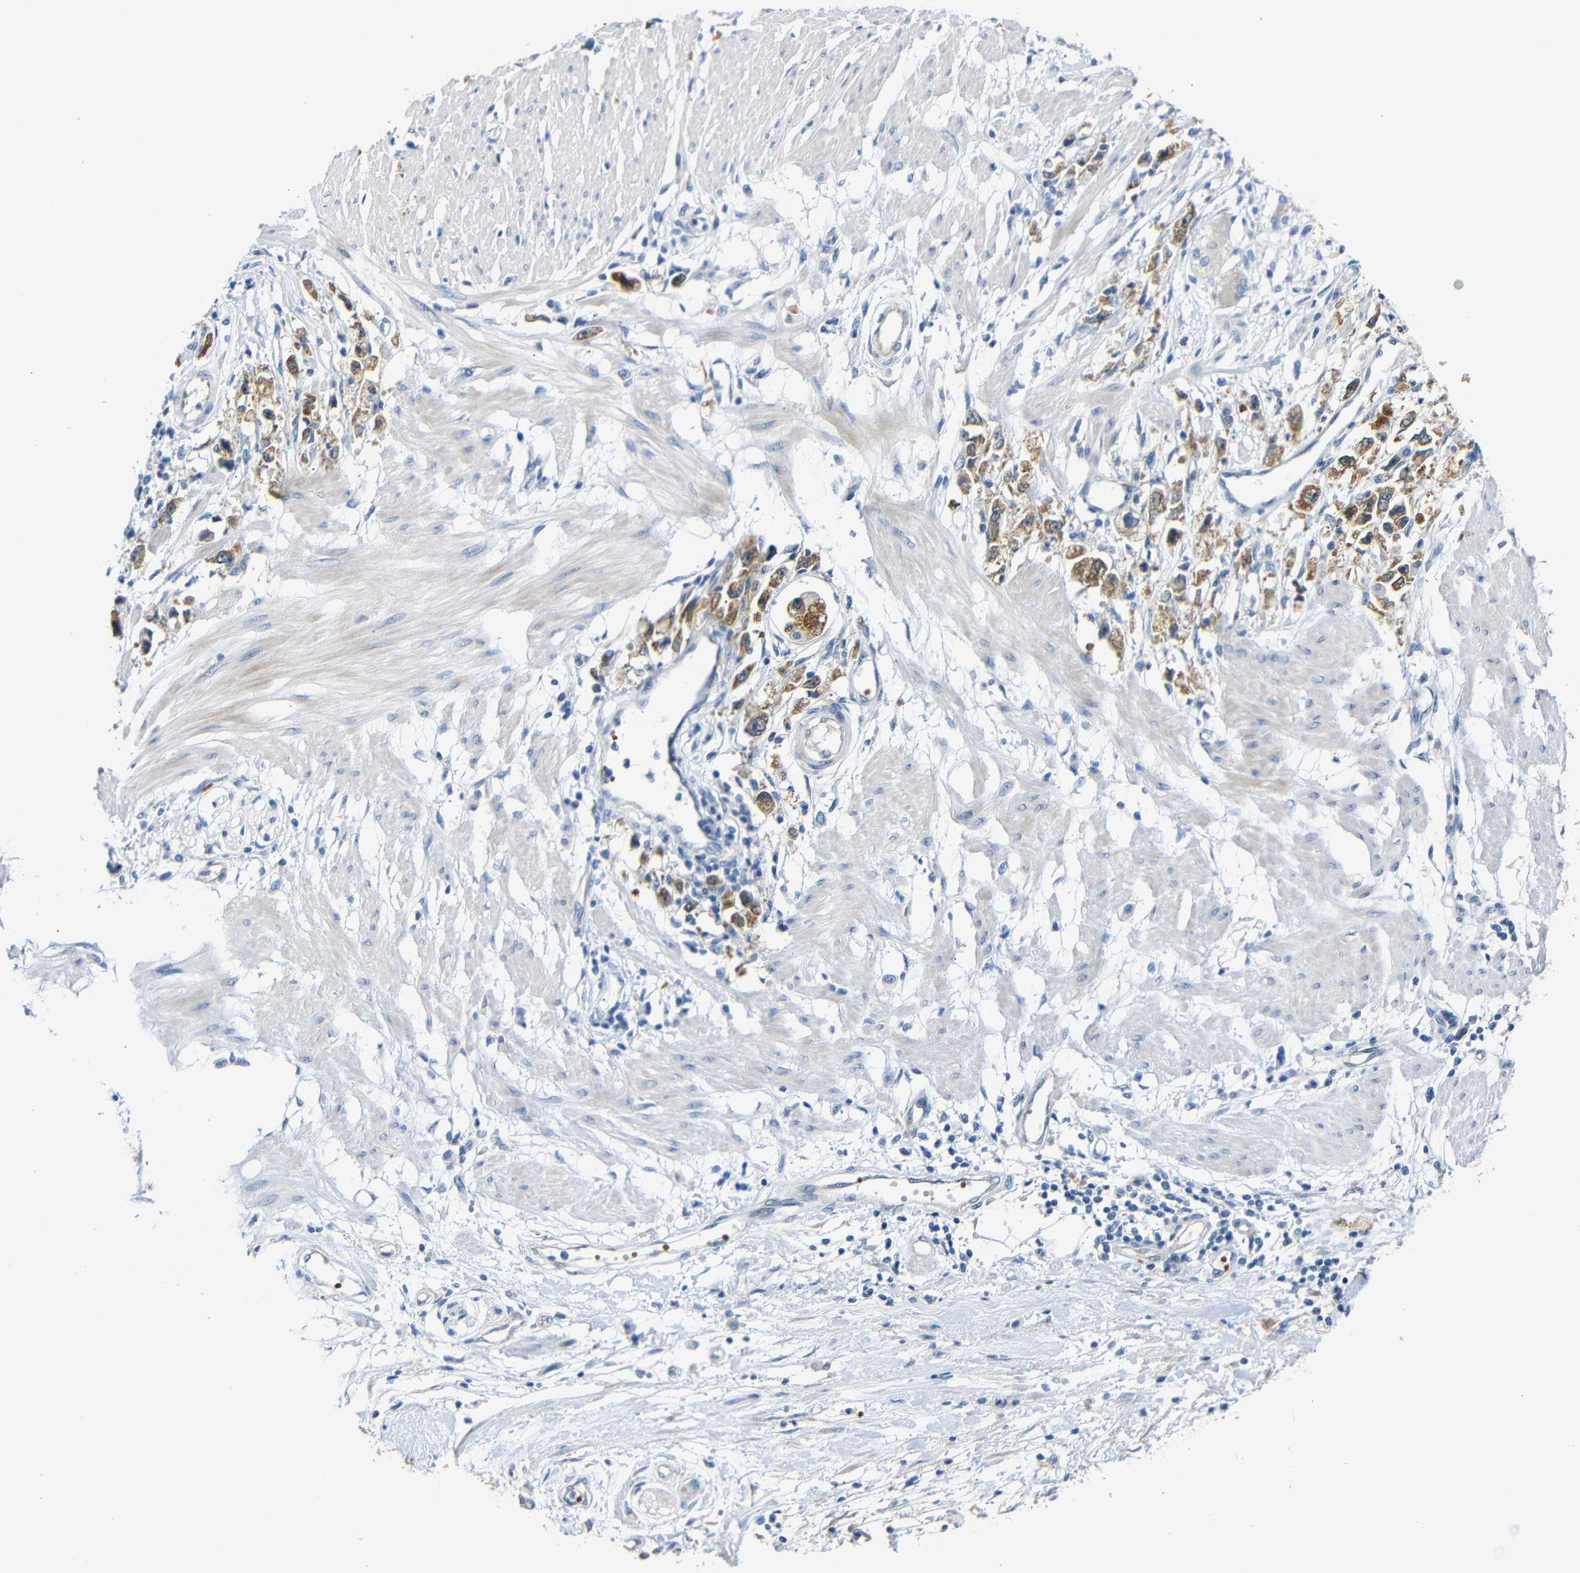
{"staining": {"intensity": "strong", "quantity": ">75%", "location": "cytoplasmic/membranous"}, "tissue": "stomach cancer", "cell_type": "Tumor cells", "image_type": "cancer", "snomed": [{"axis": "morphology", "description": "Adenocarcinoma, NOS"}, {"axis": "topography", "description": "Stomach"}], "caption": "About >75% of tumor cells in human adenocarcinoma (stomach) exhibit strong cytoplasmic/membranous protein expression as visualized by brown immunohistochemical staining.", "gene": "TBC1D32", "patient": {"sex": "female", "age": 59}}